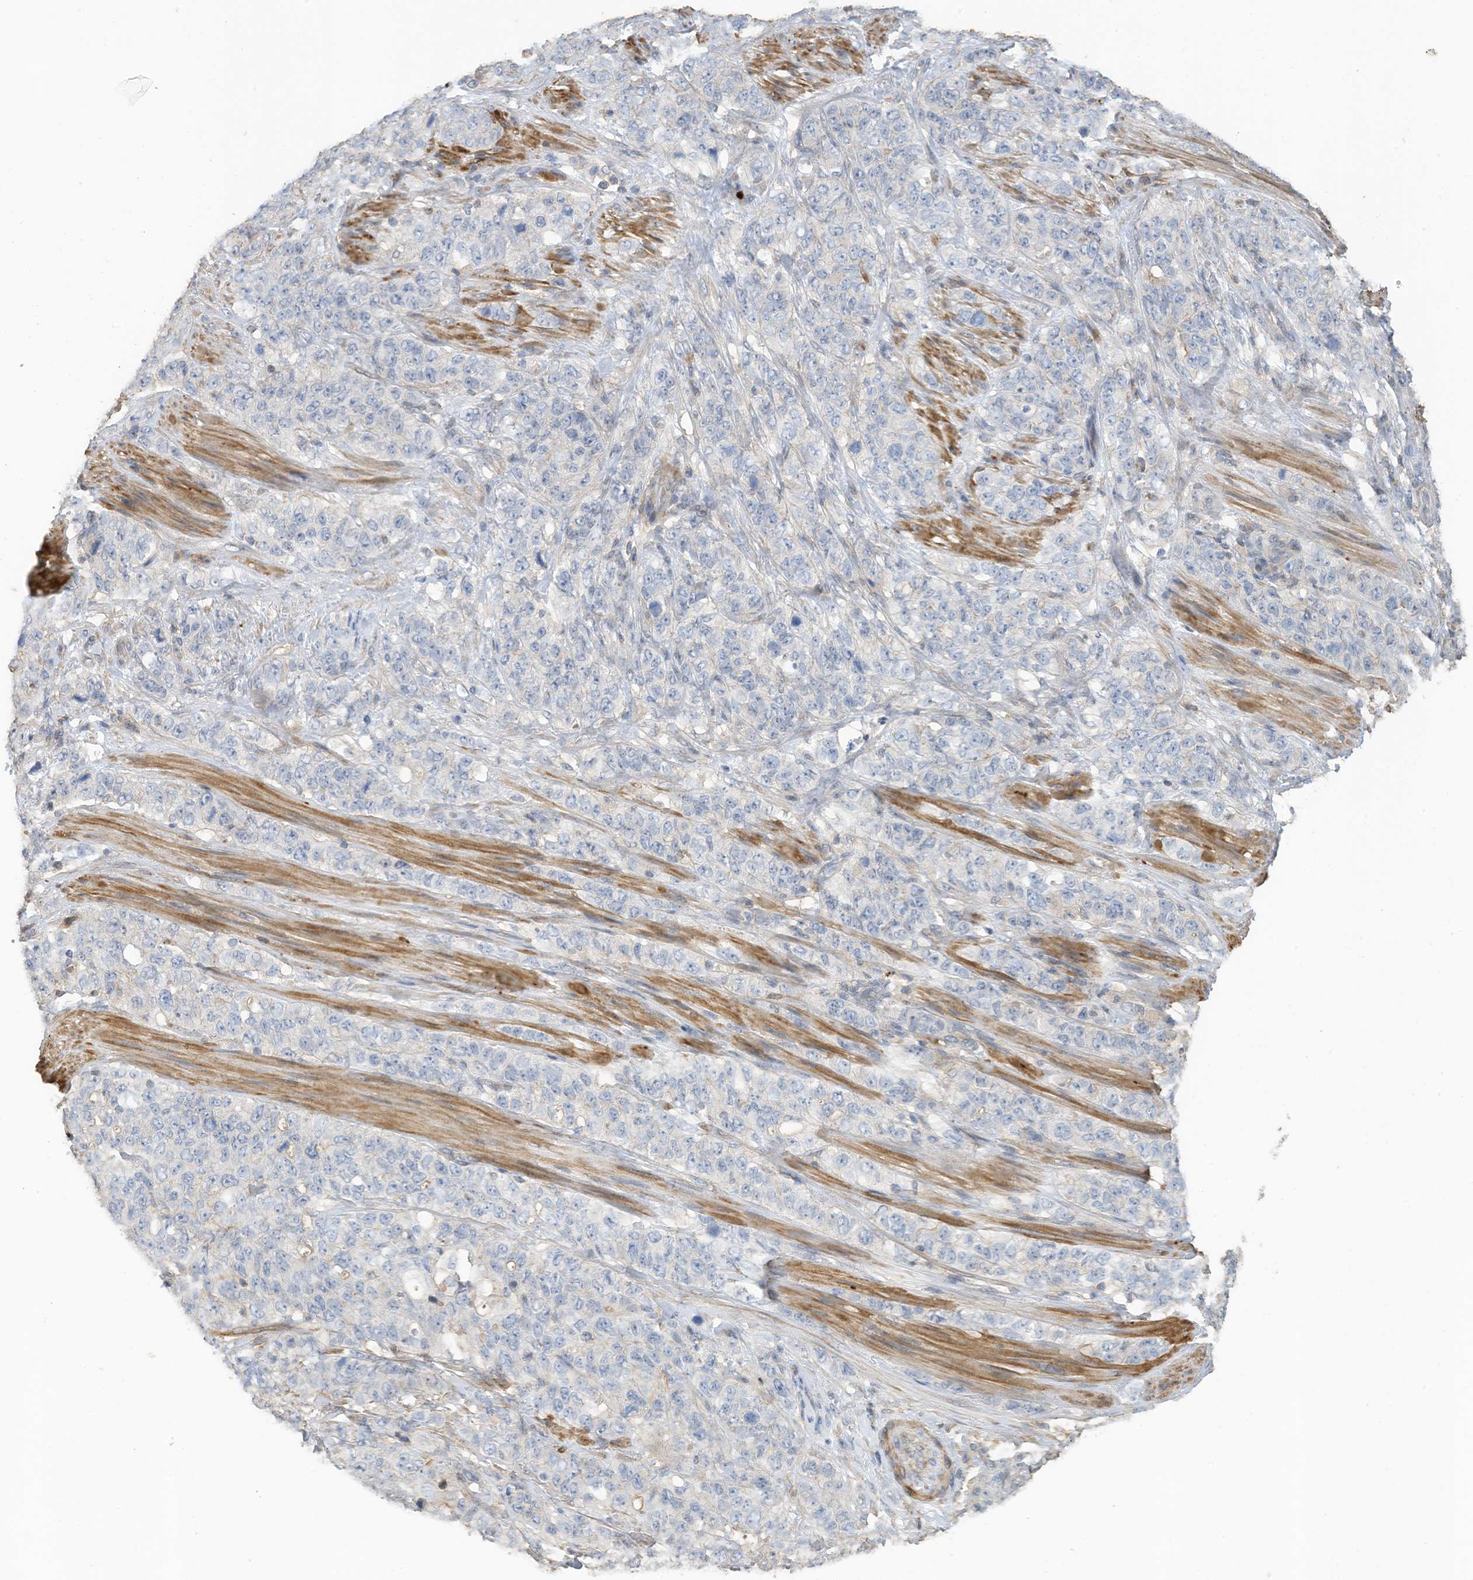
{"staining": {"intensity": "negative", "quantity": "none", "location": "none"}, "tissue": "stomach cancer", "cell_type": "Tumor cells", "image_type": "cancer", "snomed": [{"axis": "morphology", "description": "Adenocarcinoma, NOS"}, {"axis": "topography", "description": "Stomach"}], "caption": "An immunohistochemistry image of stomach adenocarcinoma is shown. There is no staining in tumor cells of stomach adenocarcinoma. The staining is performed using DAB (3,3'-diaminobenzidine) brown chromogen with nuclei counter-stained in using hematoxylin.", "gene": "SLFN14", "patient": {"sex": "male", "age": 48}}